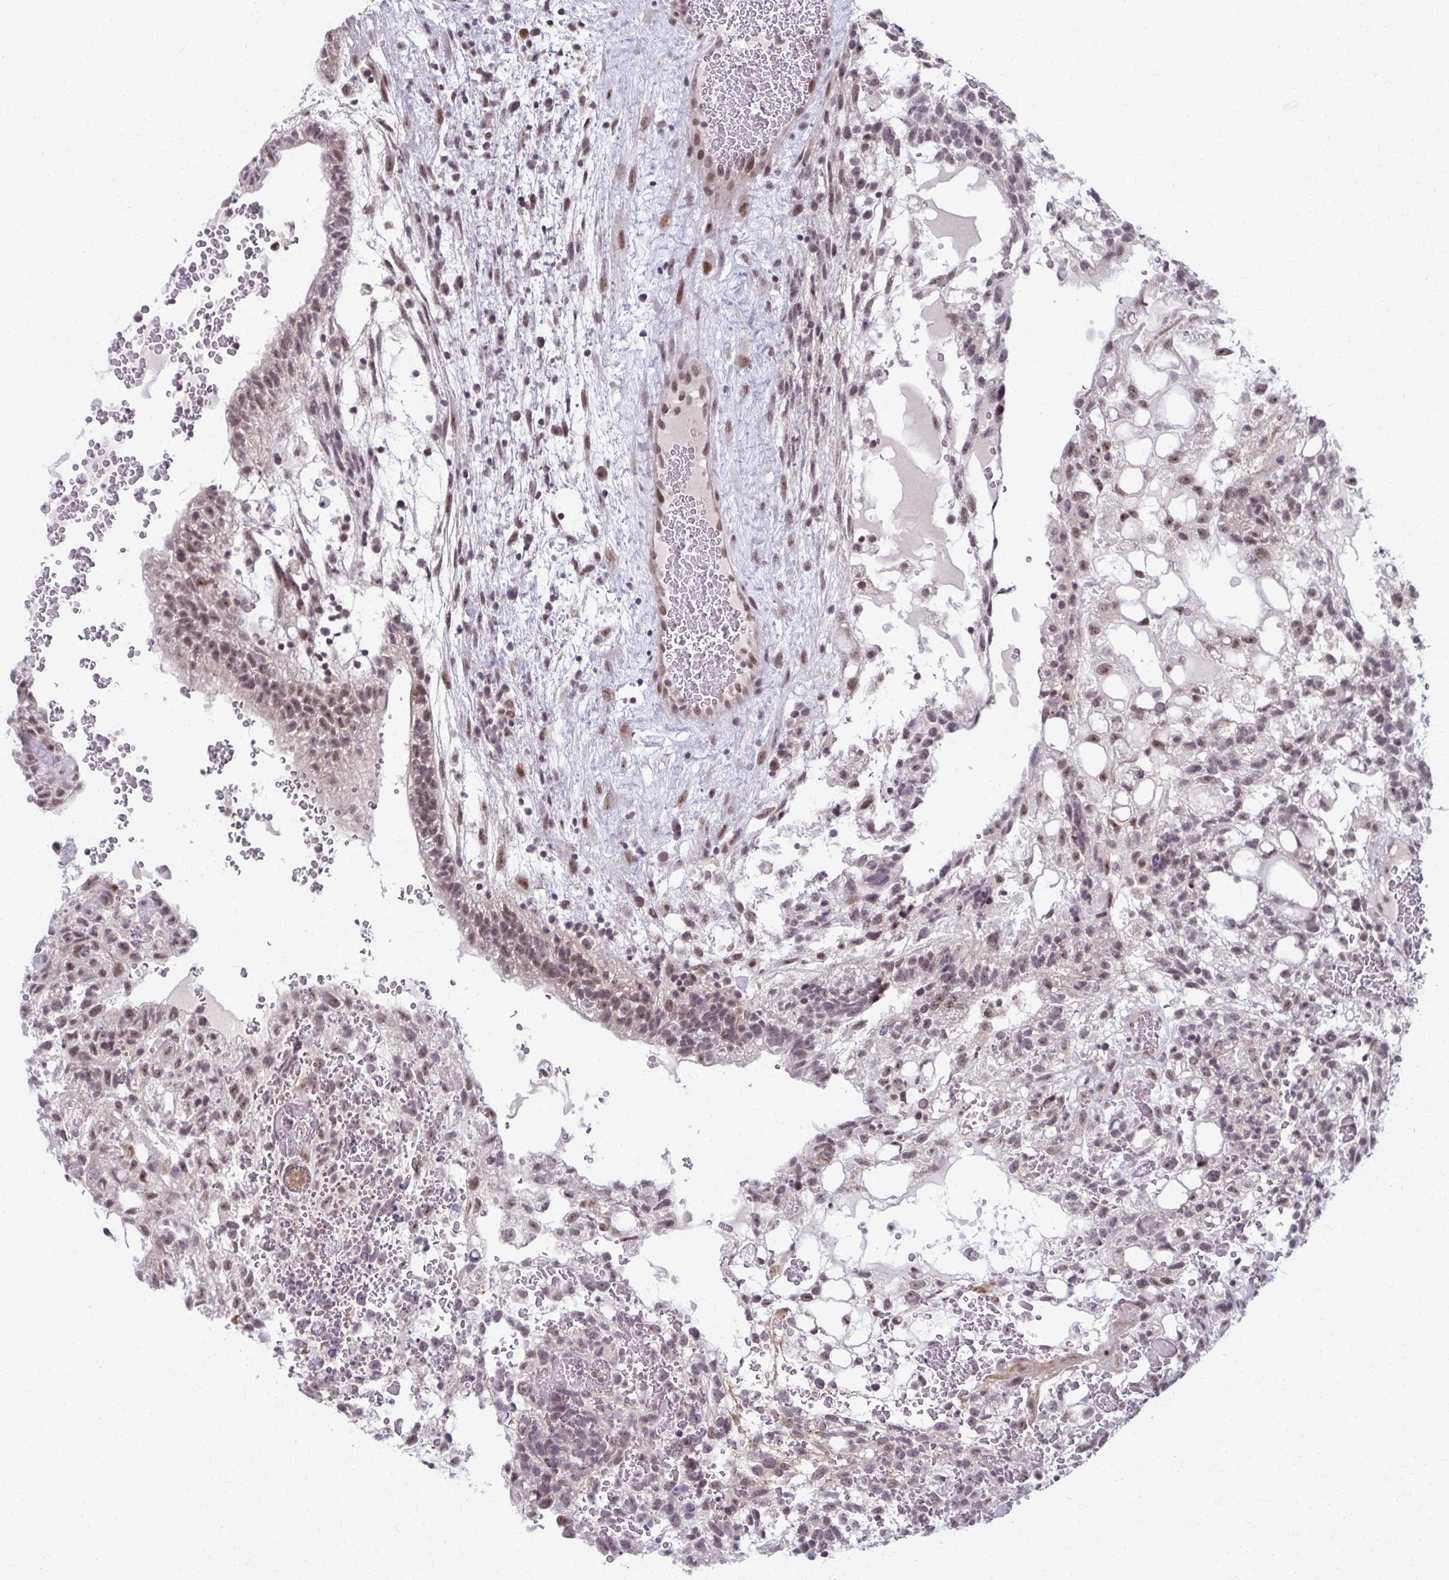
{"staining": {"intensity": "moderate", "quantity": ">75%", "location": "nuclear"}, "tissue": "testis cancer", "cell_type": "Tumor cells", "image_type": "cancer", "snomed": [{"axis": "morphology", "description": "Normal tissue, NOS"}, {"axis": "morphology", "description": "Carcinoma, Embryonal, NOS"}, {"axis": "topography", "description": "Testis"}], "caption": "The histopathology image demonstrates a brown stain indicating the presence of a protein in the nuclear of tumor cells in testis embryonal carcinoma. (brown staining indicates protein expression, while blue staining denotes nuclei).", "gene": "SETBP1", "patient": {"sex": "male", "age": 32}}